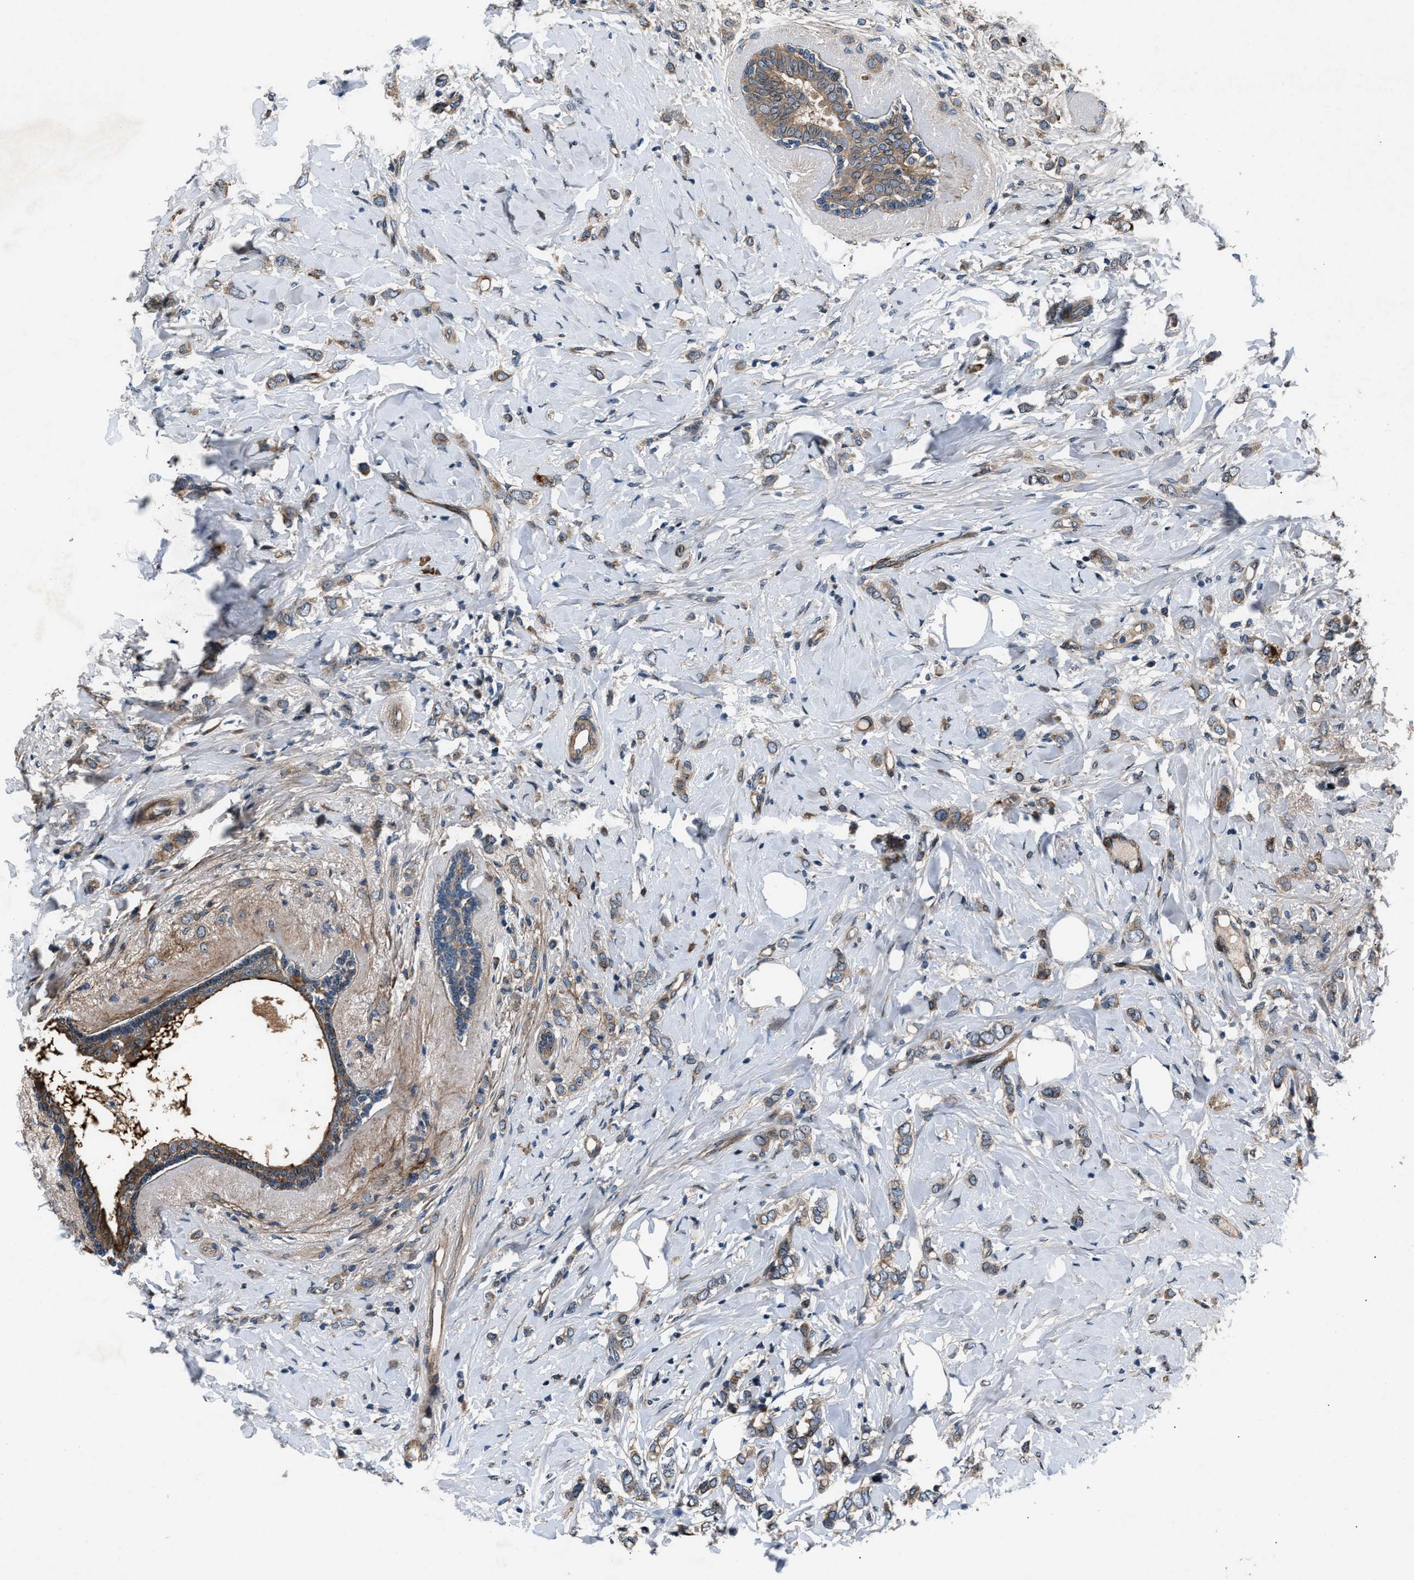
{"staining": {"intensity": "moderate", "quantity": ">75%", "location": "cytoplasmic/membranous"}, "tissue": "breast cancer", "cell_type": "Tumor cells", "image_type": "cancer", "snomed": [{"axis": "morphology", "description": "Normal tissue, NOS"}, {"axis": "morphology", "description": "Lobular carcinoma"}, {"axis": "topography", "description": "Breast"}], "caption": "An immunohistochemistry (IHC) photomicrograph of neoplastic tissue is shown. Protein staining in brown shows moderate cytoplasmic/membranous positivity in breast cancer within tumor cells. (Stains: DAB (3,3'-diaminobenzidine) in brown, nuclei in blue, Microscopy: brightfield microscopy at high magnification).", "gene": "DYNC2I1", "patient": {"sex": "female", "age": 47}}